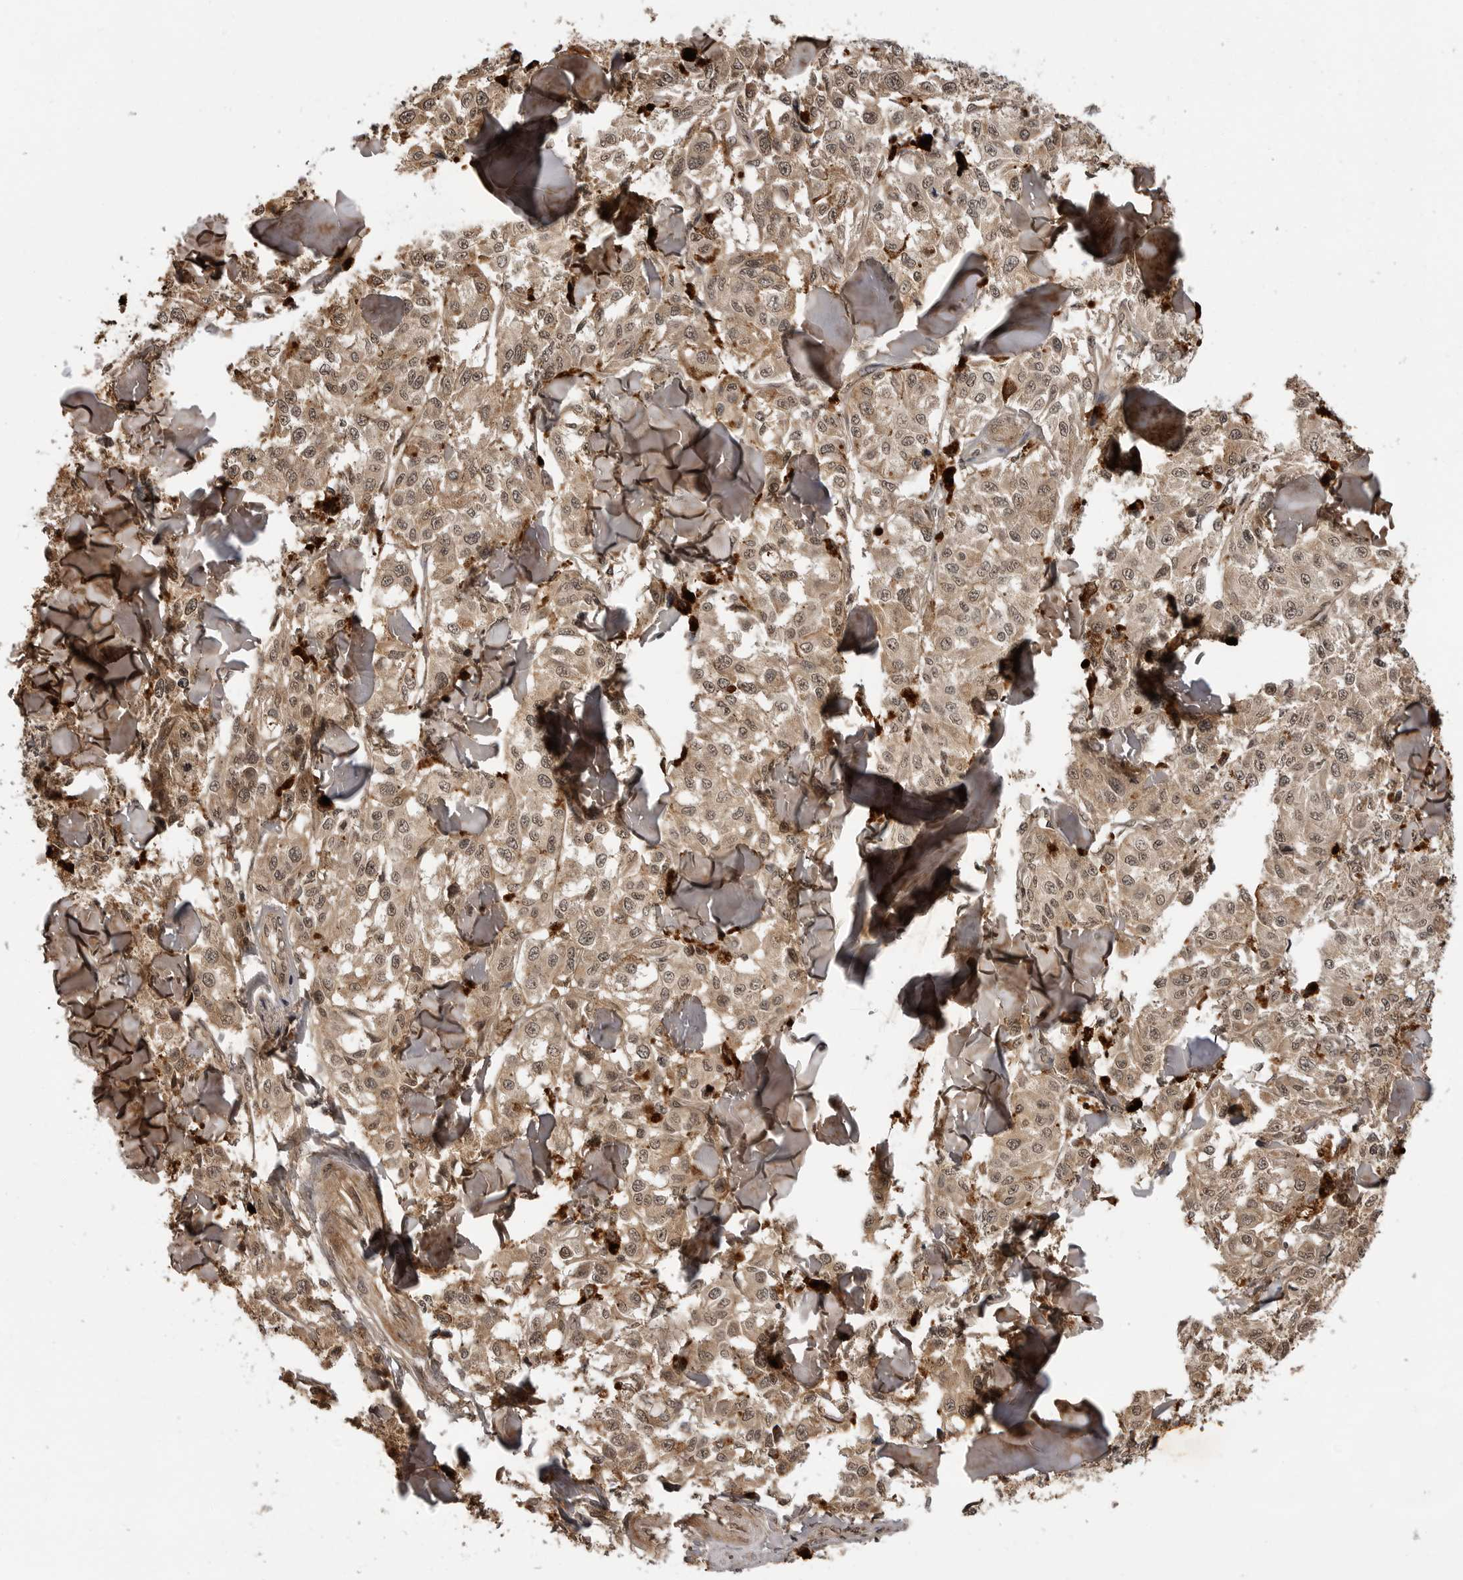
{"staining": {"intensity": "moderate", "quantity": ">75%", "location": "cytoplasmic/membranous,nuclear"}, "tissue": "melanoma", "cell_type": "Tumor cells", "image_type": "cancer", "snomed": [{"axis": "morphology", "description": "Malignant melanoma, NOS"}, {"axis": "topography", "description": "Skin"}], "caption": "This is an image of IHC staining of melanoma, which shows moderate positivity in the cytoplasmic/membranous and nuclear of tumor cells.", "gene": "IL24", "patient": {"sex": "female", "age": 64}}